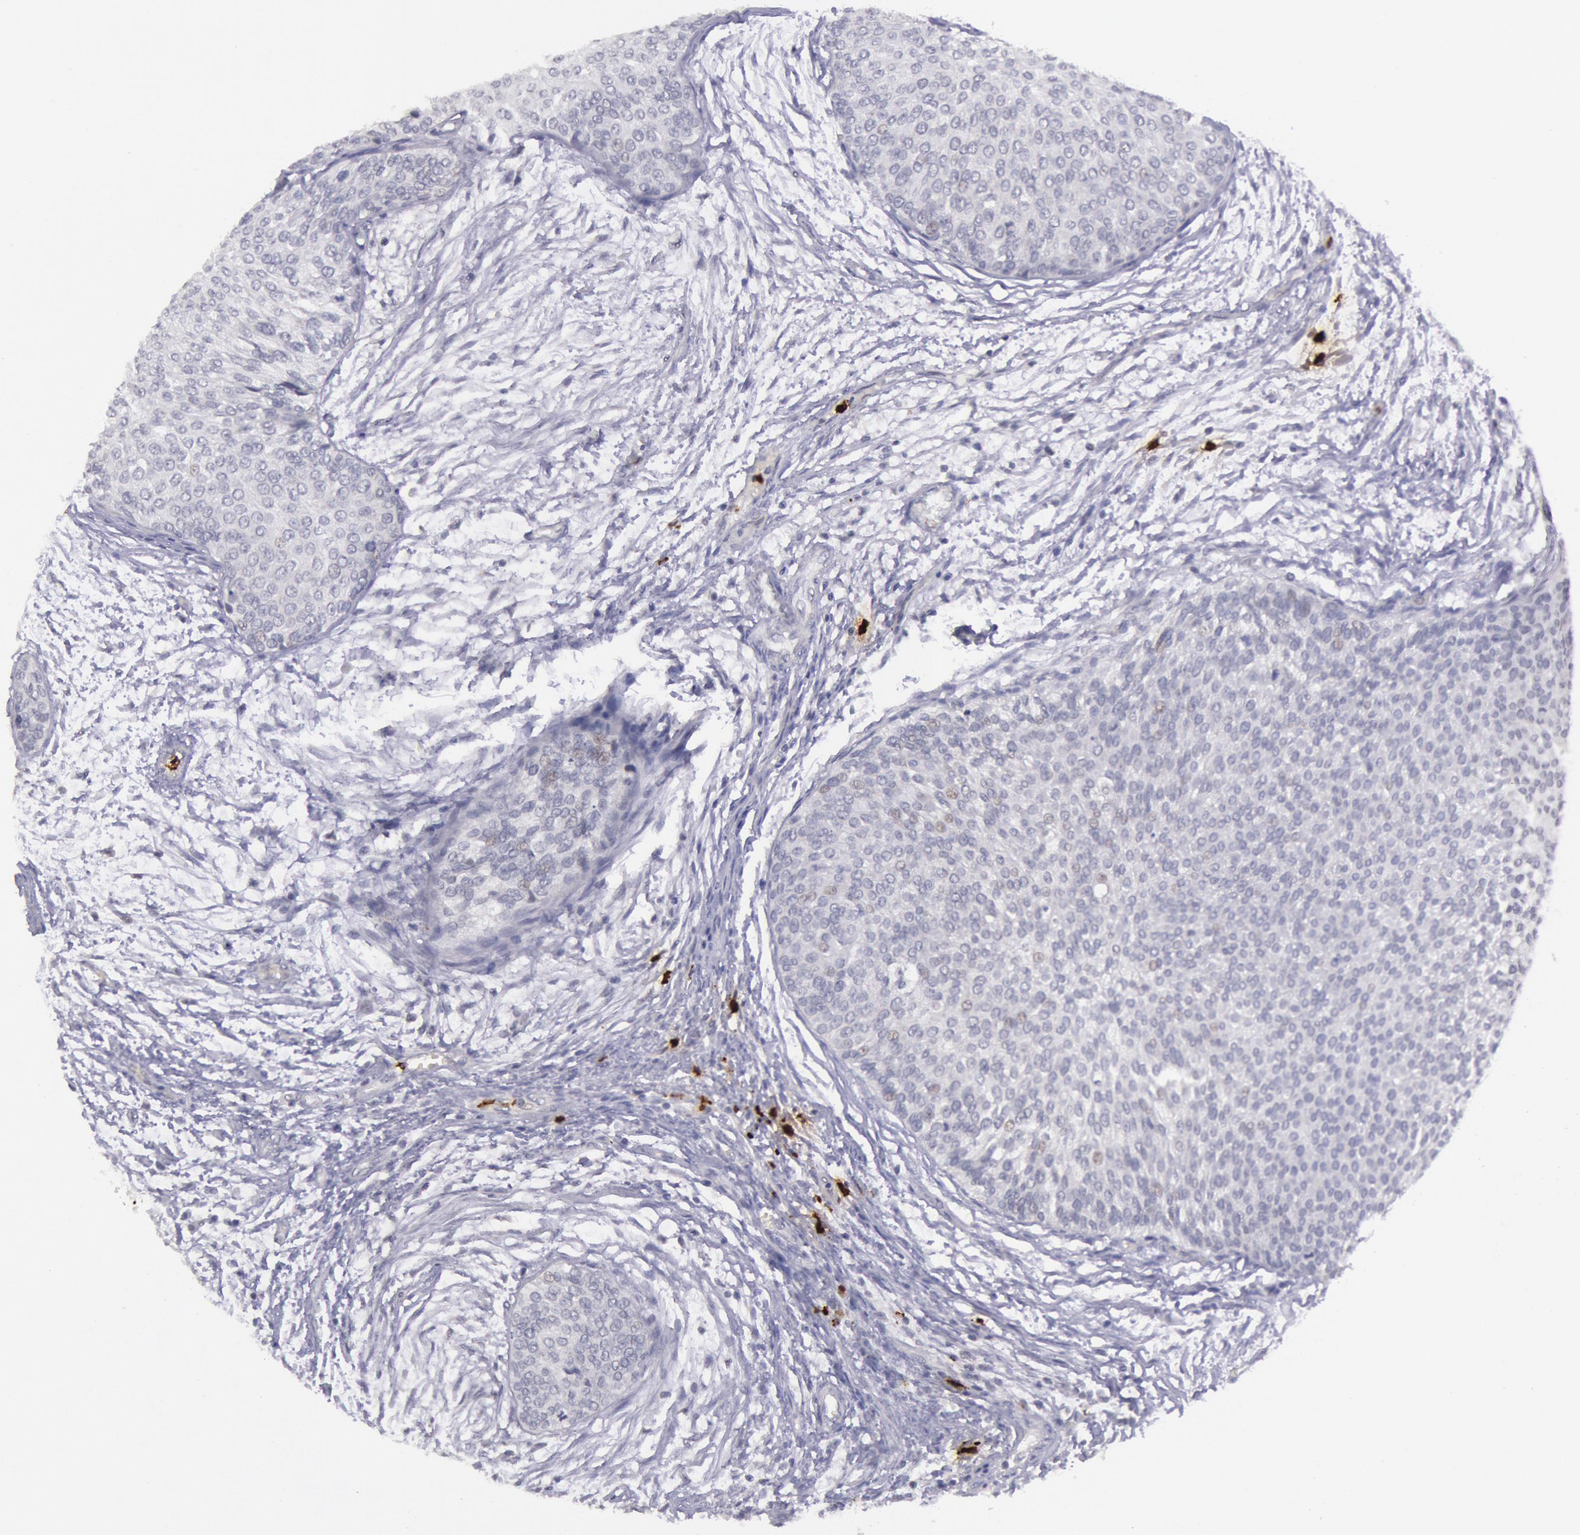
{"staining": {"intensity": "negative", "quantity": "none", "location": "none"}, "tissue": "urothelial cancer", "cell_type": "Tumor cells", "image_type": "cancer", "snomed": [{"axis": "morphology", "description": "Urothelial carcinoma, Low grade"}, {"axis": "topography", "description": "Urinary bladder"}], "caption": "Urothelial cancer stained for a protein using immunohistochemistry reveals no staining tumor cells.", "gene": "KDM6A", "patient": {"sex": "male", "age": 84}}